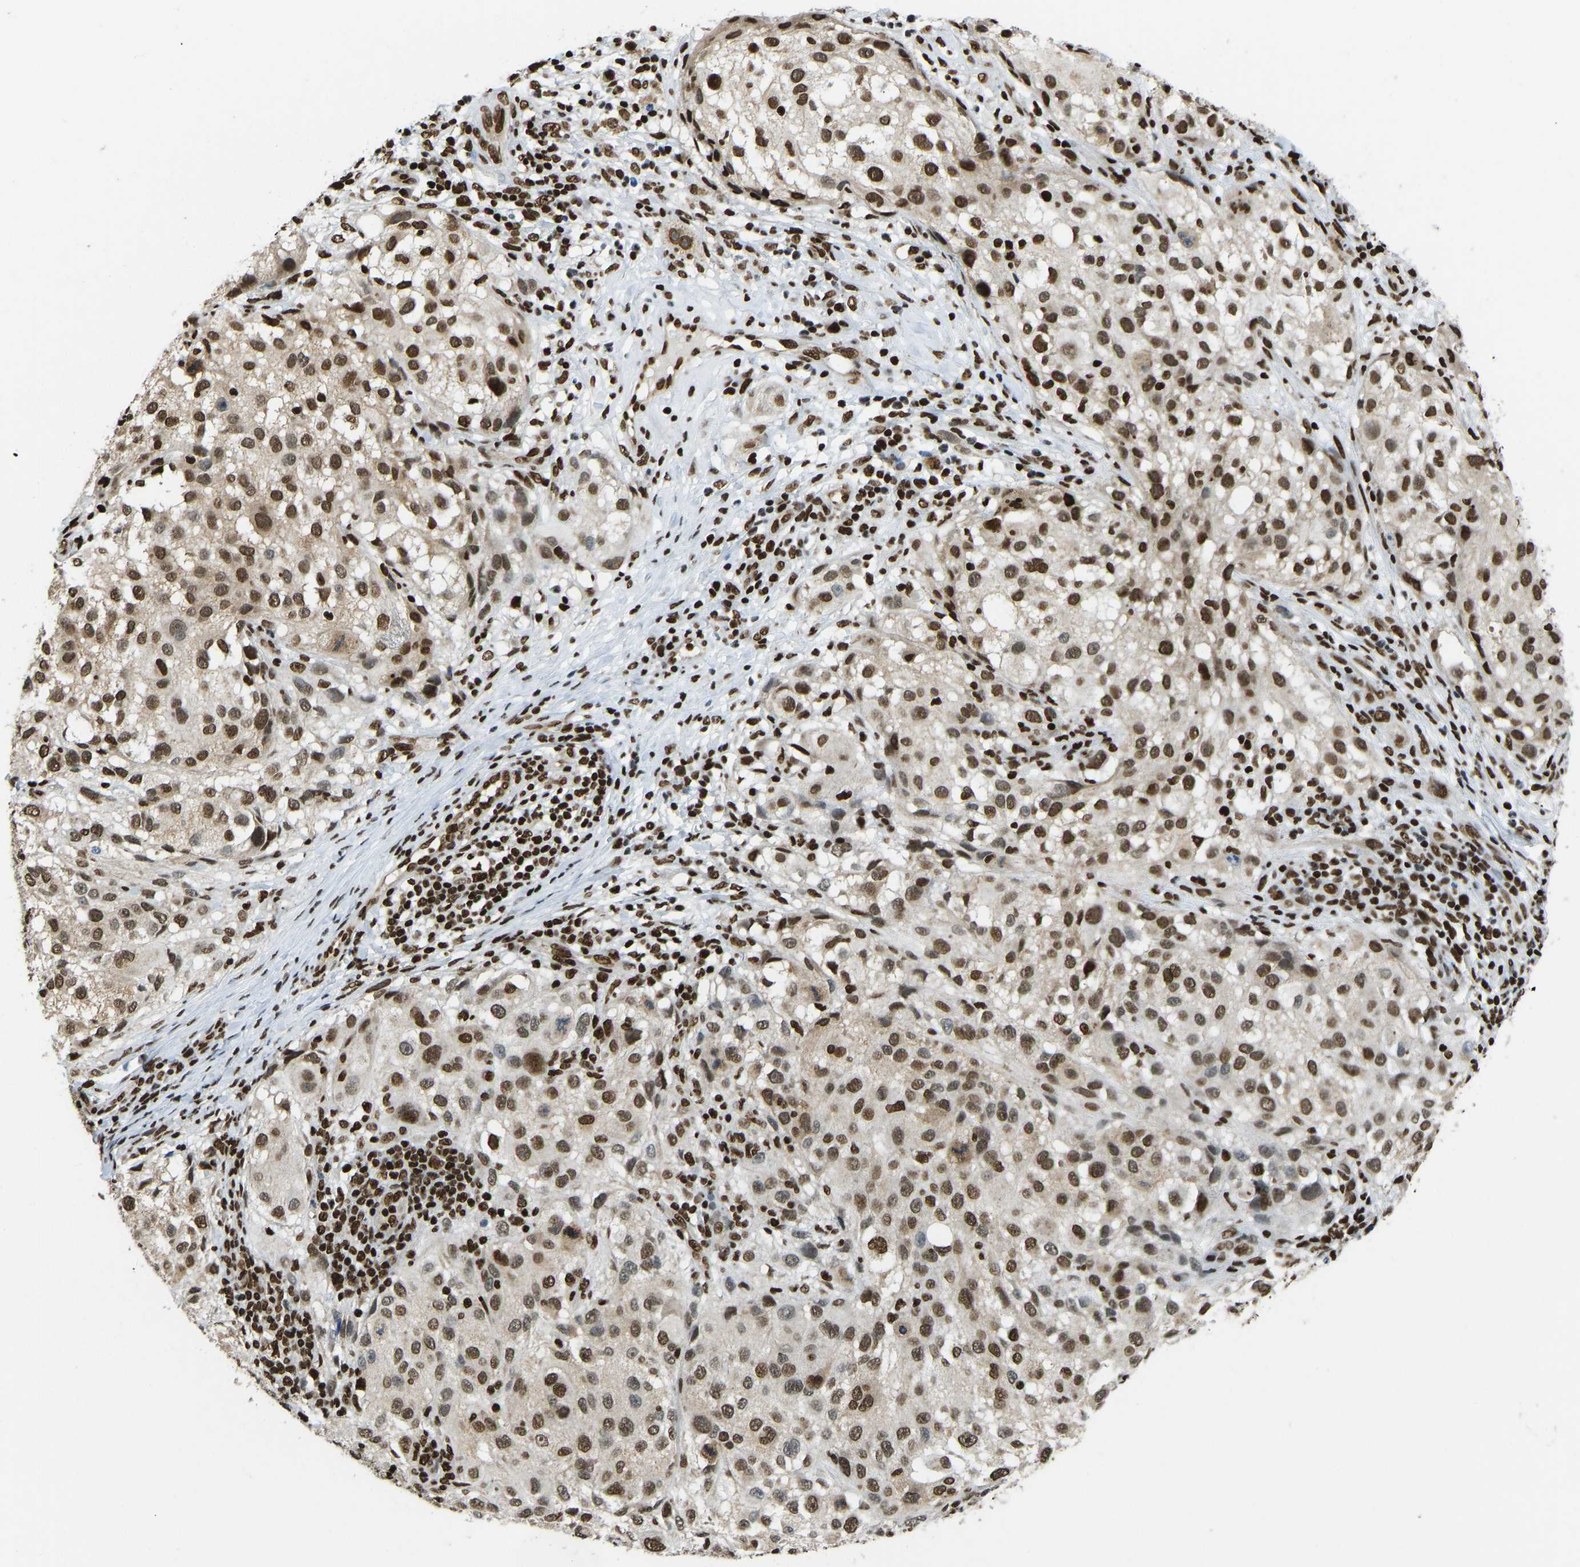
{"staining": {"intensity": "strong", "quantity": ">75%", "location": "nuclear"}, "tissue": "melanoma", "cell_type": "Tumor cells", "image_type": "cancer", "snomed": [{"axis": "morphology", "description": "Necrosis, NOS"}, {"axis": "morphology", "description": "Malignant melanoma, NOS"}, {"axis": "topography", "description": "Skin"}], "caption": "This histopathology image exhibits malignant melanoma stained with immunohistochemistry (IHC) to label a protein in brown. The nuclear of tumor cells show strong positivity for the protein. Nuclei are counter-stained blue.", "gene": "ZSCAN20", "patient": {"sex": "female", "age": 87}}